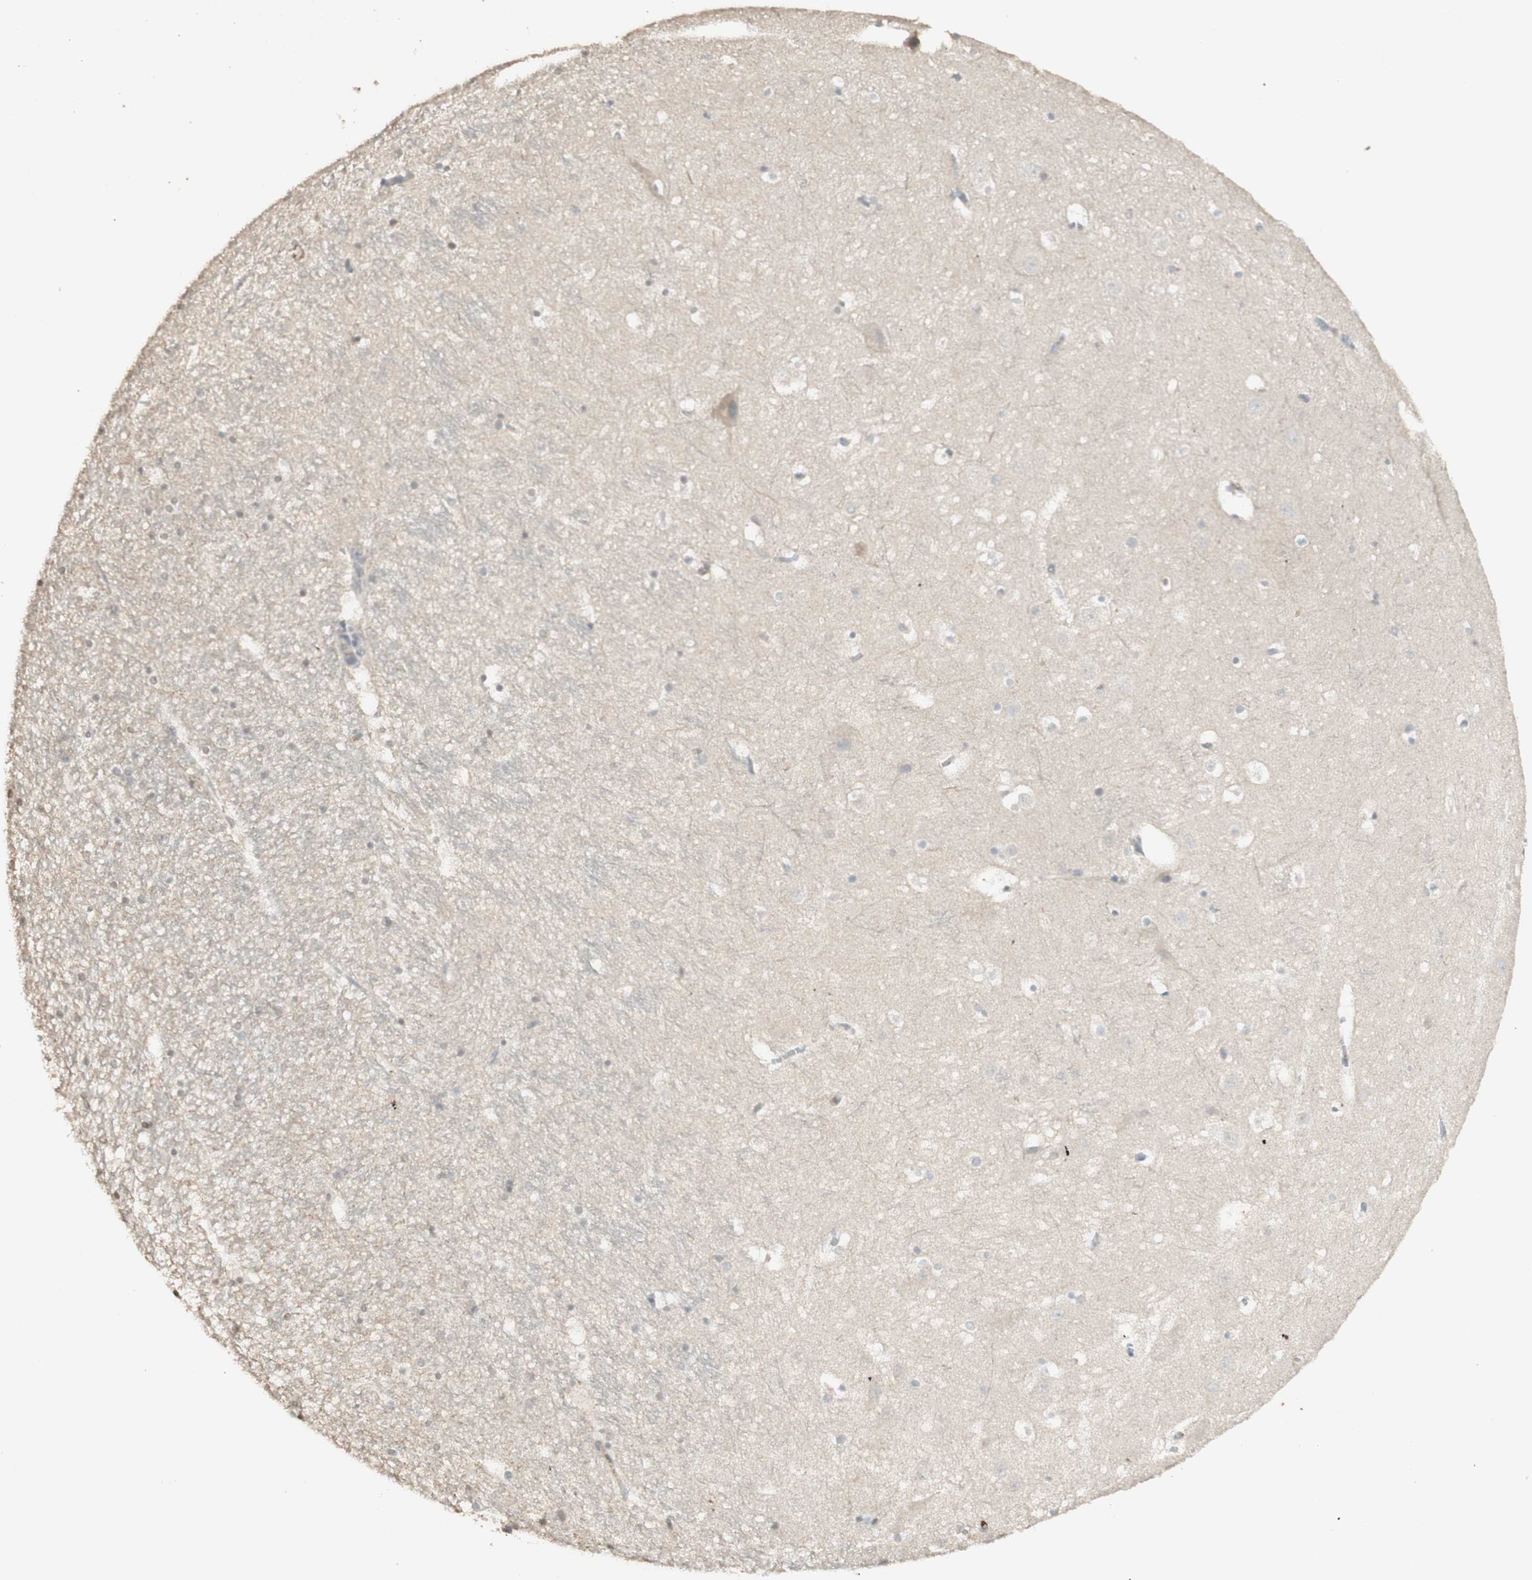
{"staining": {"intensity": "negative", "quantity": "none", "location": "none"}, "tissue": "hippocampus", "cell_type": "Glial cells", "image_type": "normal", "snomed": [{"axis": "morphology", "description": "Normal tissue, NOS"}, {"axis": "topography", "description": "Hippocampus"}], "caption": "Glial cells are negative for brown protein staining in unremarkable hippocampus. (Brightfield microscopy of DAB (3,3'-diaminobenzidine) immunohistochemistry (IHC) at high magnification).", "gene": "IFNG", "patient": {"sex": "male", "age": 45}}